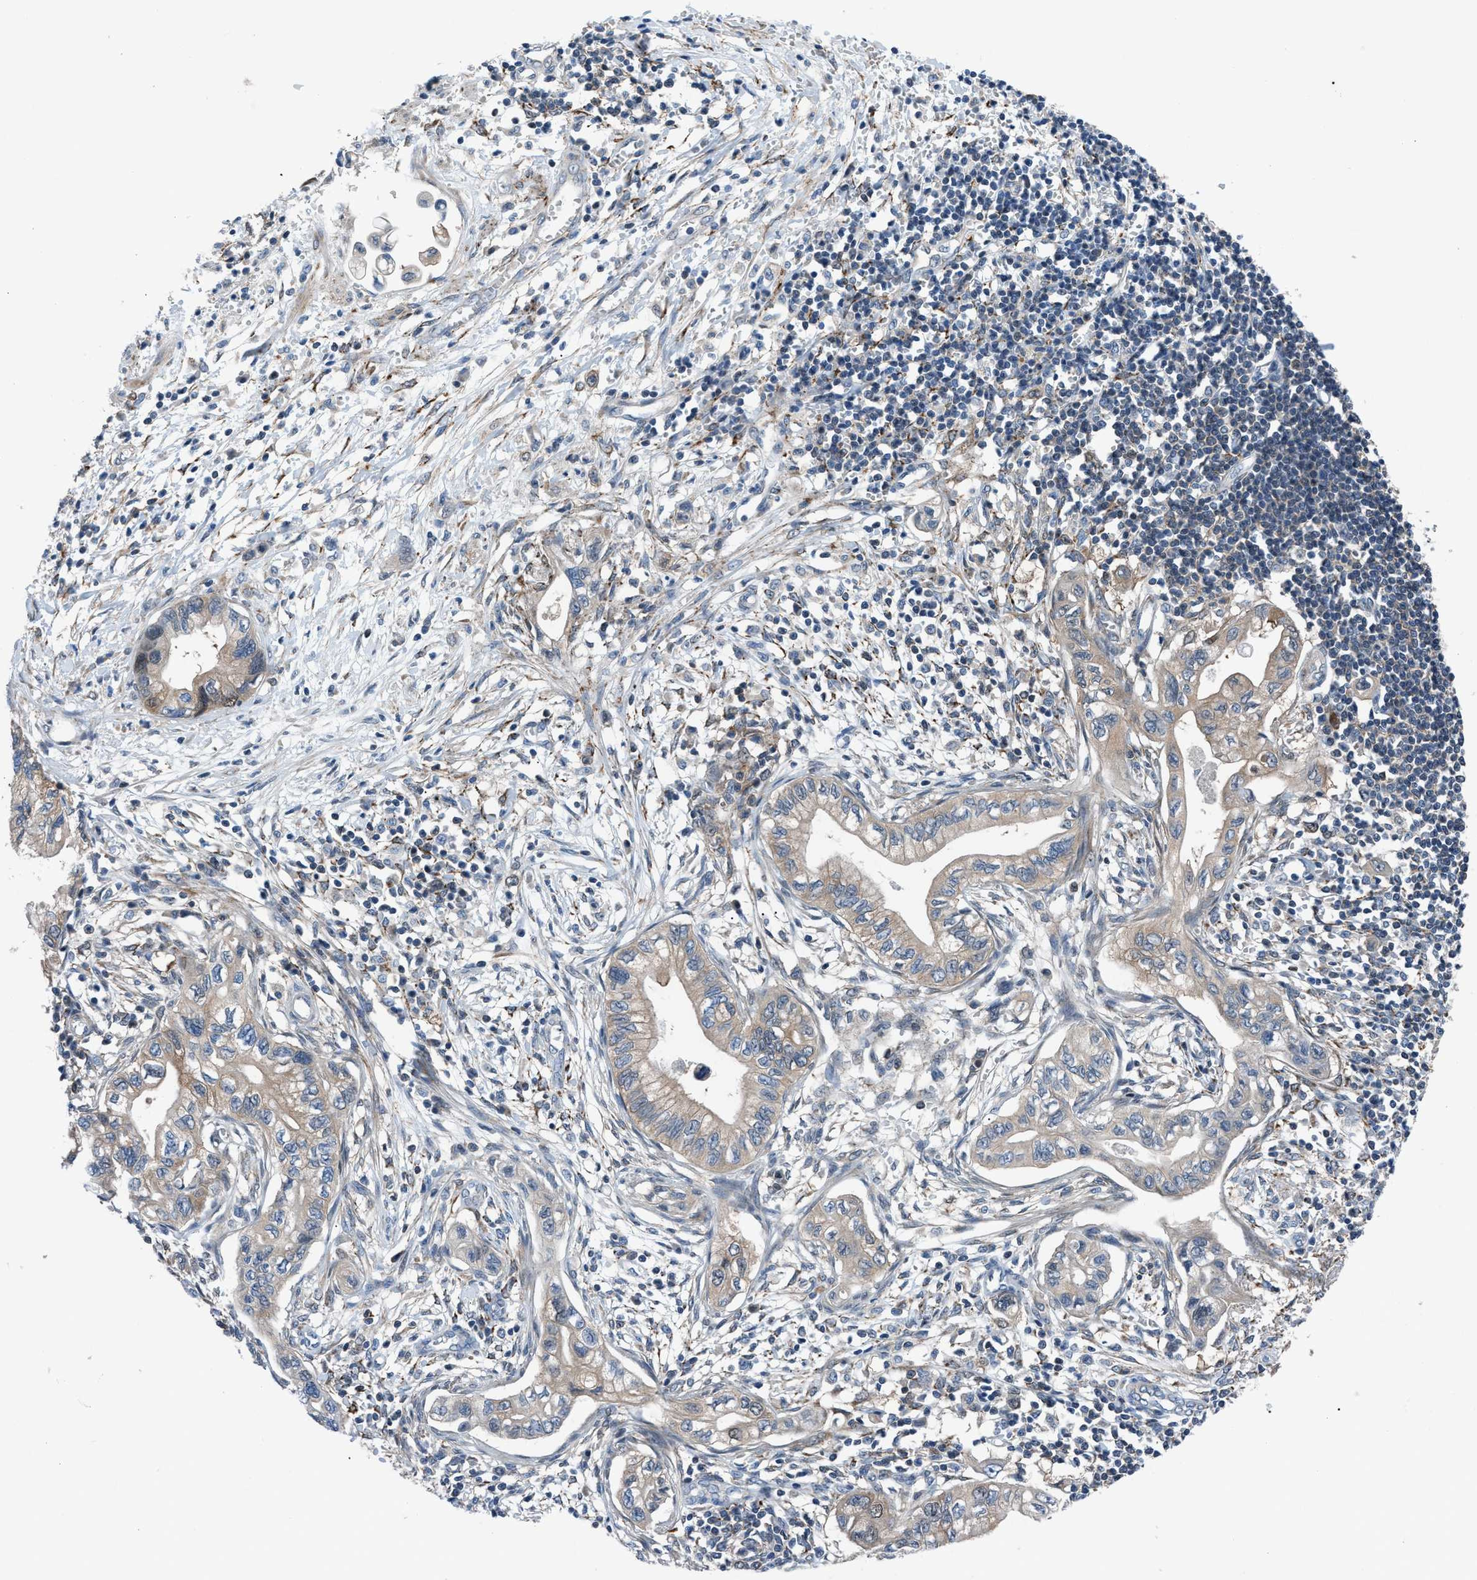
{"staining": {"intensity": "weak", "quantity": "25%-75%", "location": "cytoplasmic/membranous"}, "tissue": "pancreatic cancer", "cell_type": "Tumor cells", "image_type": "cancer", "snomed": [{"axis": "morphology", "description": "Adenocarcinoma, NOS"}, {"axis": "topography", "description": "Pancreas"}], "caption": "This micrograph reveals immunohistochemistry (IHC) staining of pancreatic cancer, with low weak cytoplasmic/membranous expression in about 25%-75% of tumor cells.", "gene": "TMEM45B", "patient": {"sex": "male", "age": 56}}